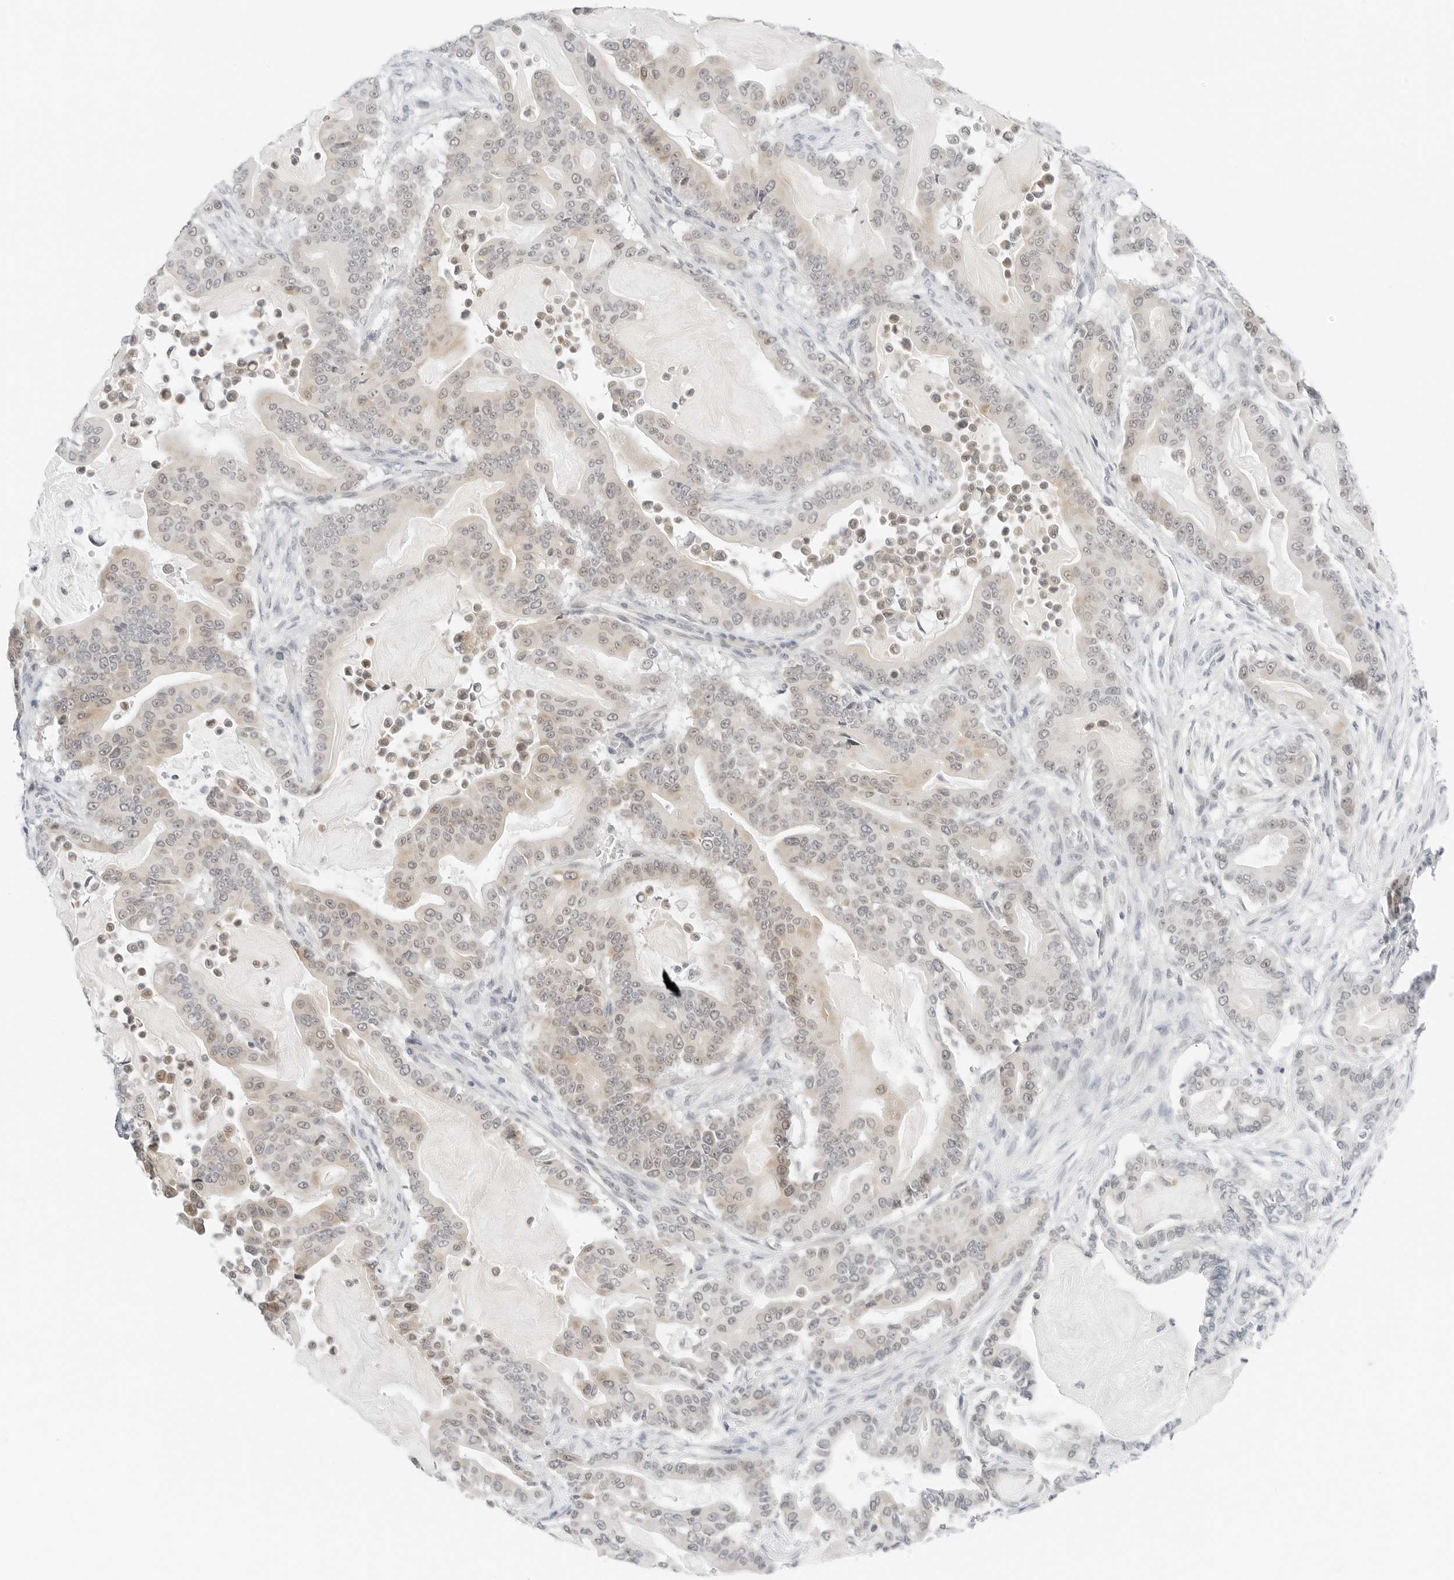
{"staining": {"intensity": "weak", "quantity": "25%-75%", "location": "nuclear"}, "tissue": "pancreatic cancer", "cell_type": "Tumor cells", "image_type": "cancer", "snomed": [{"axis": "morphology", "description": "Adenocarcinoma, NOS"}, {"axis": "topography", "description": "Pancreas"}], "caption": "An image of human pancreatic cancer stained for a protein reveals weak nuclear brown staining in tumor cells. Immunohistochemistry stains the protein of interest in brown and the nuclei are stained blue.", "gene": "CCSAP", "patient": {"sex": "male", "age": 63}}